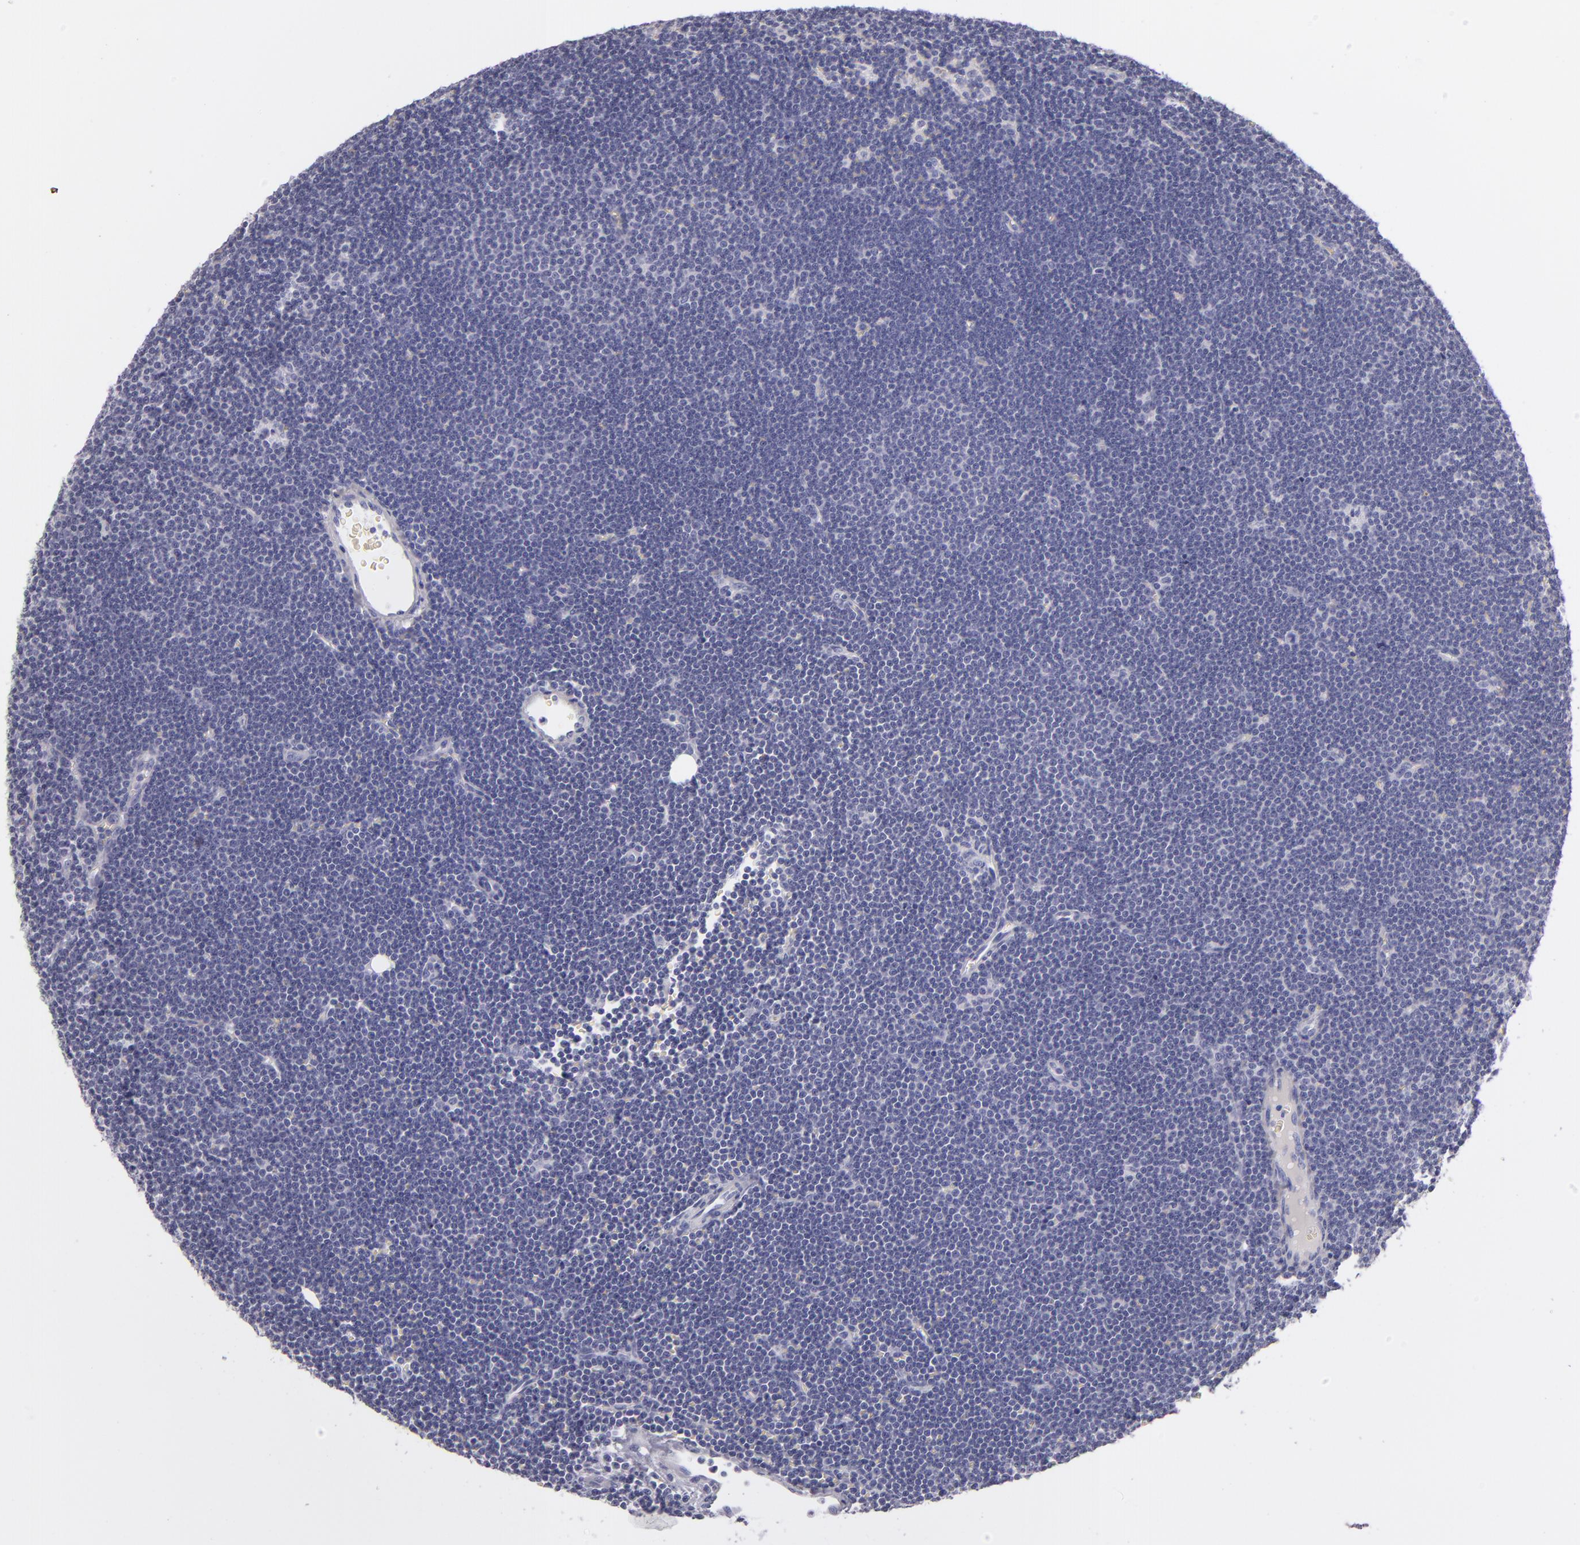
{"staining": {"intensity": "negative", "quantity": "none", "location": "none"}, "tissue": "lymphoma", "cell_type": "Tumor cells", "image_type": "cancer", "snomed": [{"axis": "morphology", "description": "Malignant lymphoma, non-Hodgkin's type, Low grade"}, {"axis": "topography", "description": "Lymph node"}], "caption": "Malignant lymphoma, non-Hodgkin's type (low-grade) stained for a protein using immunohistochemistry displays no expression tumor cells.", "gene": "FABP1", "patient": {"sex": "female", "age": 73}}